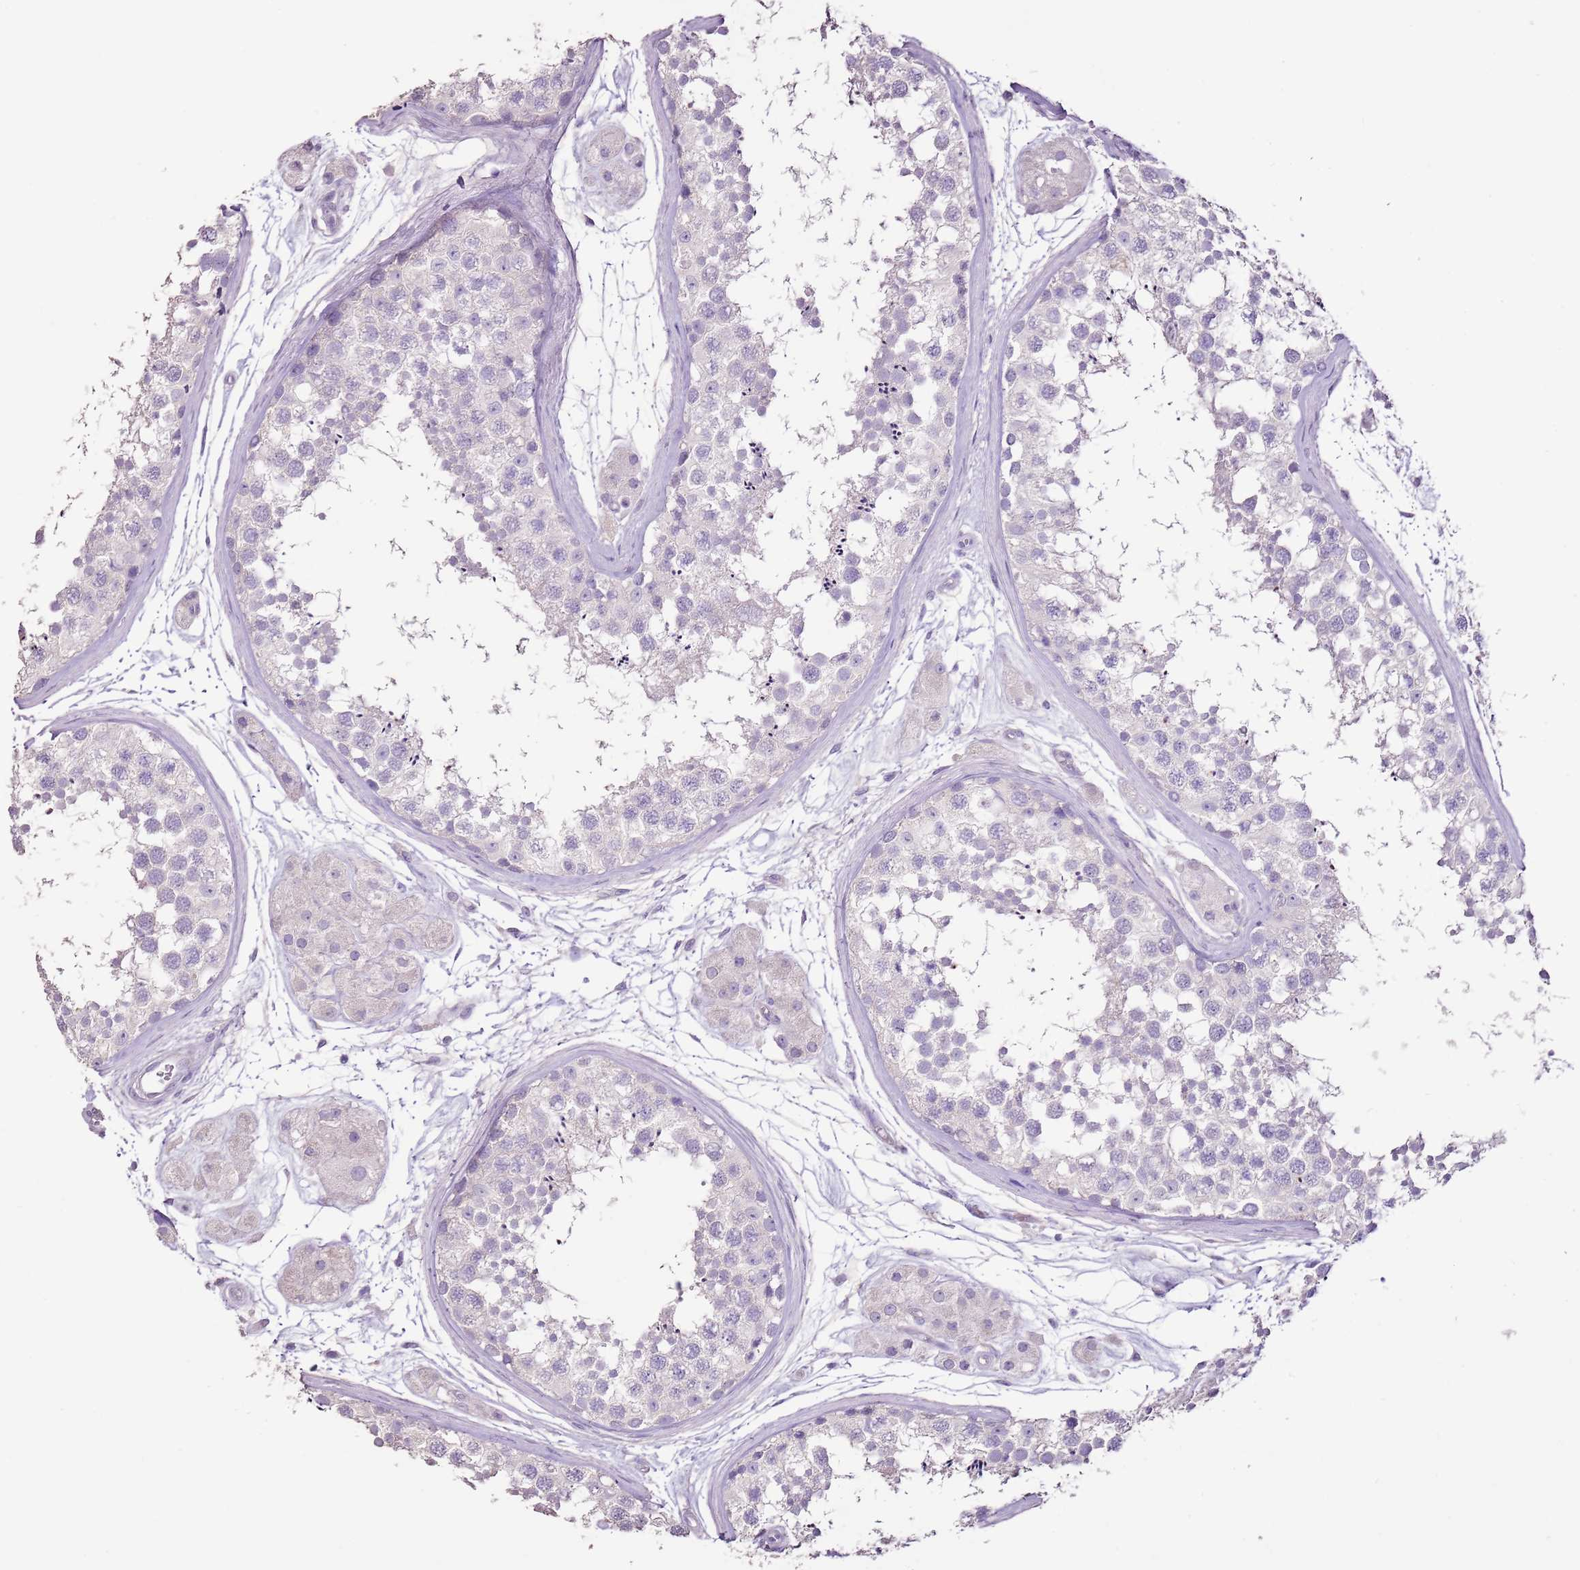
{"staining": {"intensity": "negative", "quantity": "none", "location": "none"}, "tissue": "testis", "cell_type": "Cells in seminiferous ducts", "image_type": "normal", "snomed": [{"axis": "morphology", "description": "Normal tissue, NOS"}, {"axis": "topography", "description": "Testis"}], "caption": "IHC micrograph of unremarkable testis: testis stained with DAB reveals no significant protein staining in cells in seminiferous ducts.", "gene": "BLOC1S2", "patient": {"sex": "male", "age": 56}}